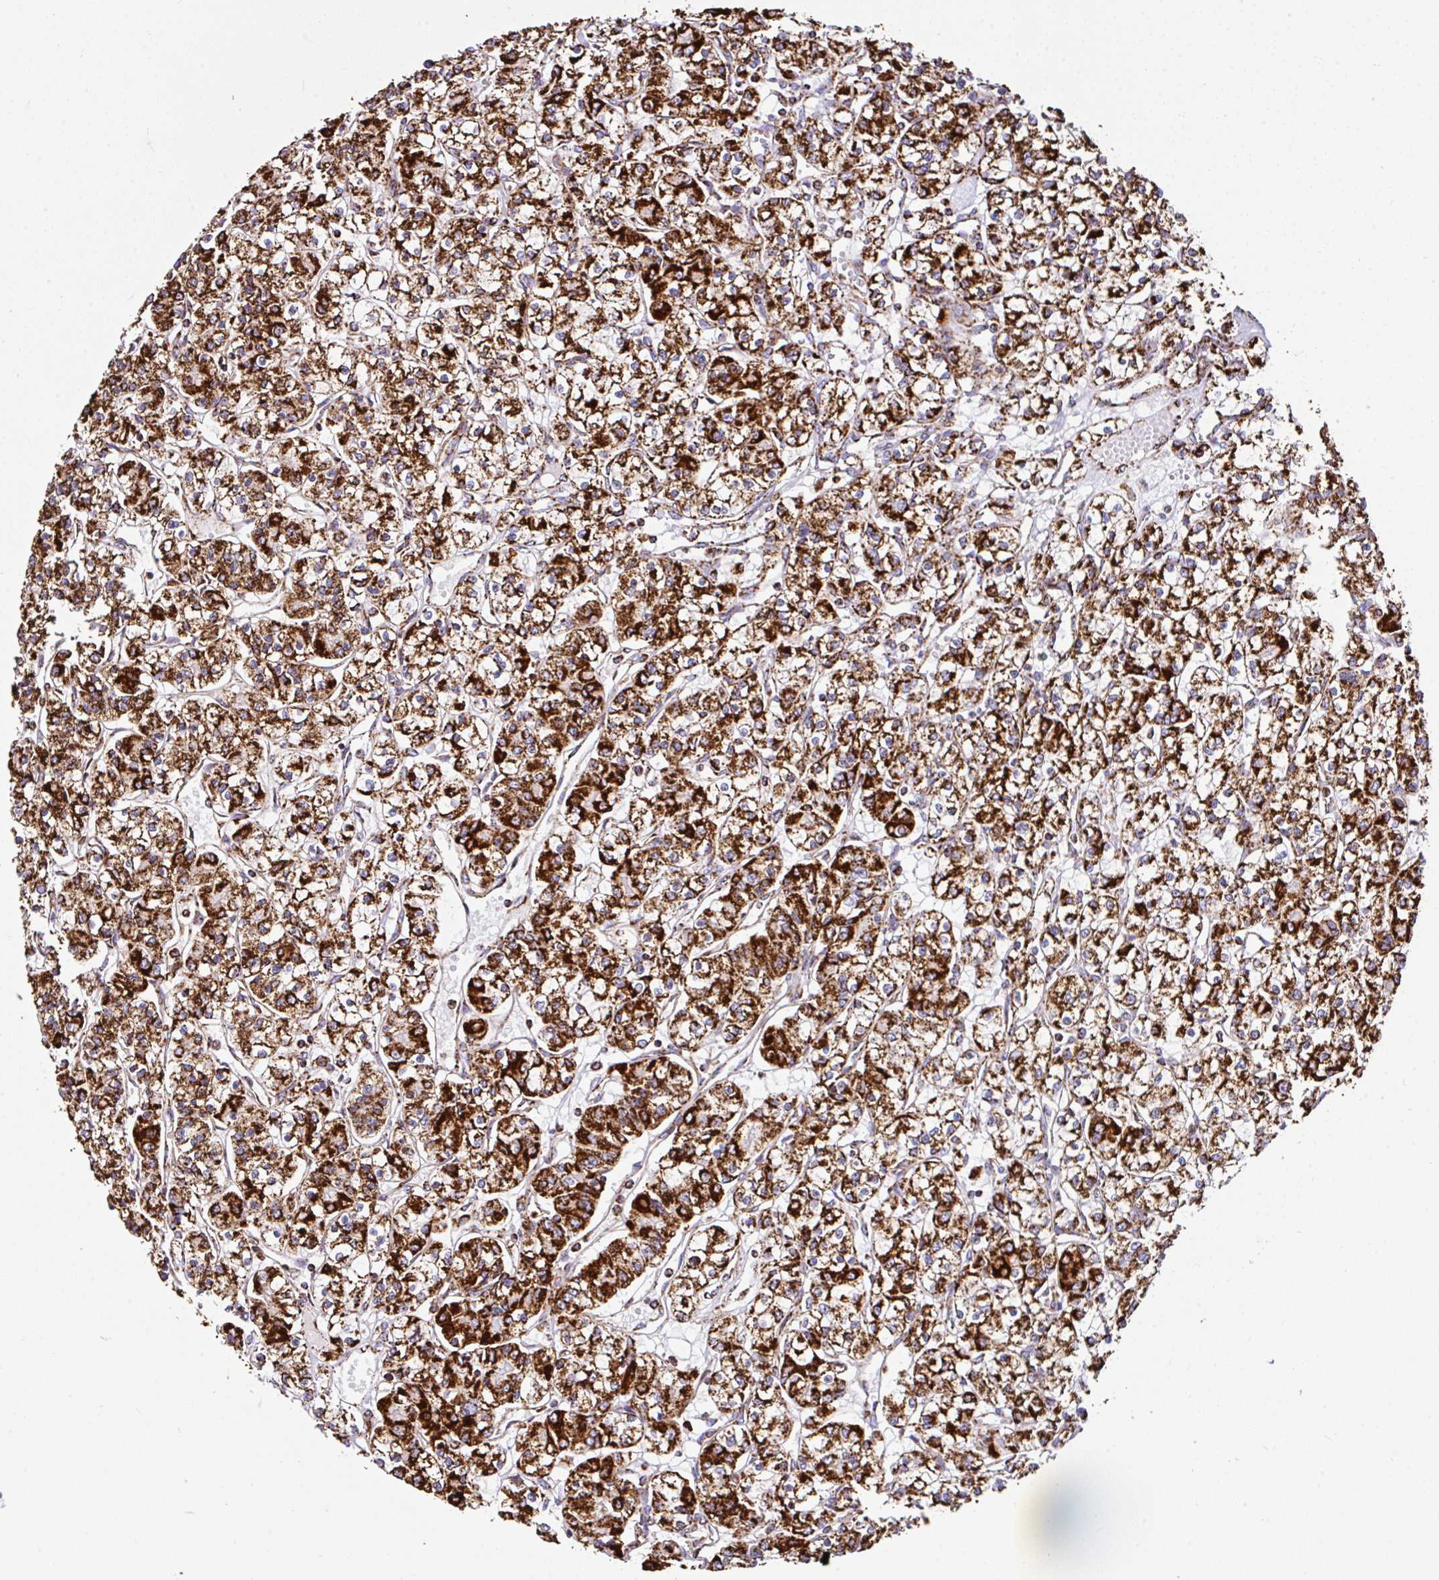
{"staining": {"intensity": "strong", "quantity": ">75%", "location": "cytoplasmic/membranous"}, "tissue": "renal cancer", "cell_type": "Tumor cells", "image_type": "cancer", "snomed": [{"axis": "morphology", "description": "Adenocarcinoma, NOS"}, {"axis": "topography", "description": "Kidney"}], "caption": "Immunohistochemical staining of adenocarcinoma (renal) demonstrates strong cytoplasmic/membranous protein staining in approximately >75% of tumor cells.", "gene": "ANKRD33B", "patient": {"sex": "female", "age": 59}}